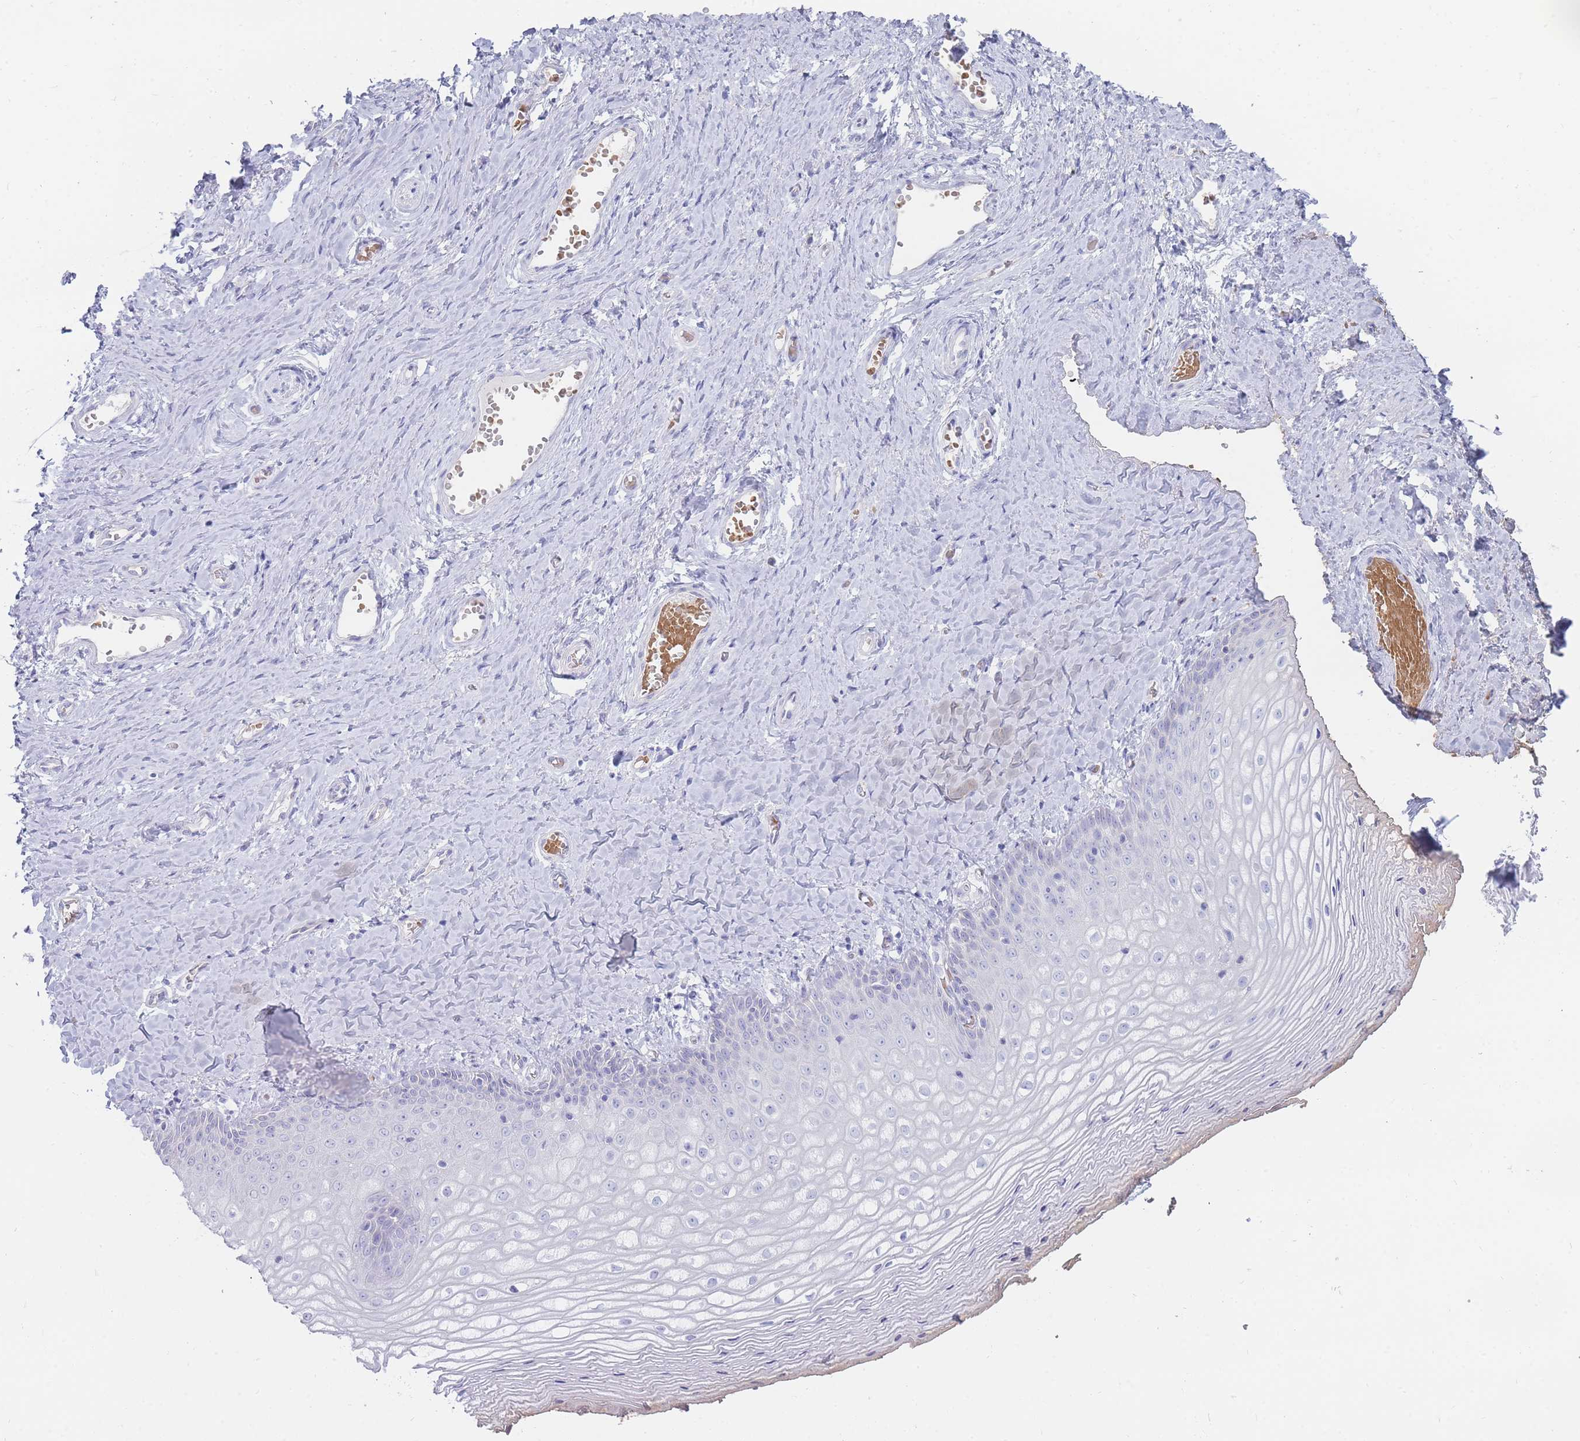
{"staining": {"intensity": "negative", "quantity": "none", "location": "none"}, "tissue": "vagina", "cell_type": "Squamous epithelial cells", "image_type": "normal", "snomed": [{"axis": "morphology", "description": "Normal tissue, NOS"}, {"axis": "topography", "description": "Vagina"}], "caption": "A high-resolution image shows IHC staining of normal vagina, which reveals no significant positivity in squamous epithelial cells. Nuclei are stained in blue.", "gene": "ENSG00000284931", "patient": {"sex": "female", "age": 65}}